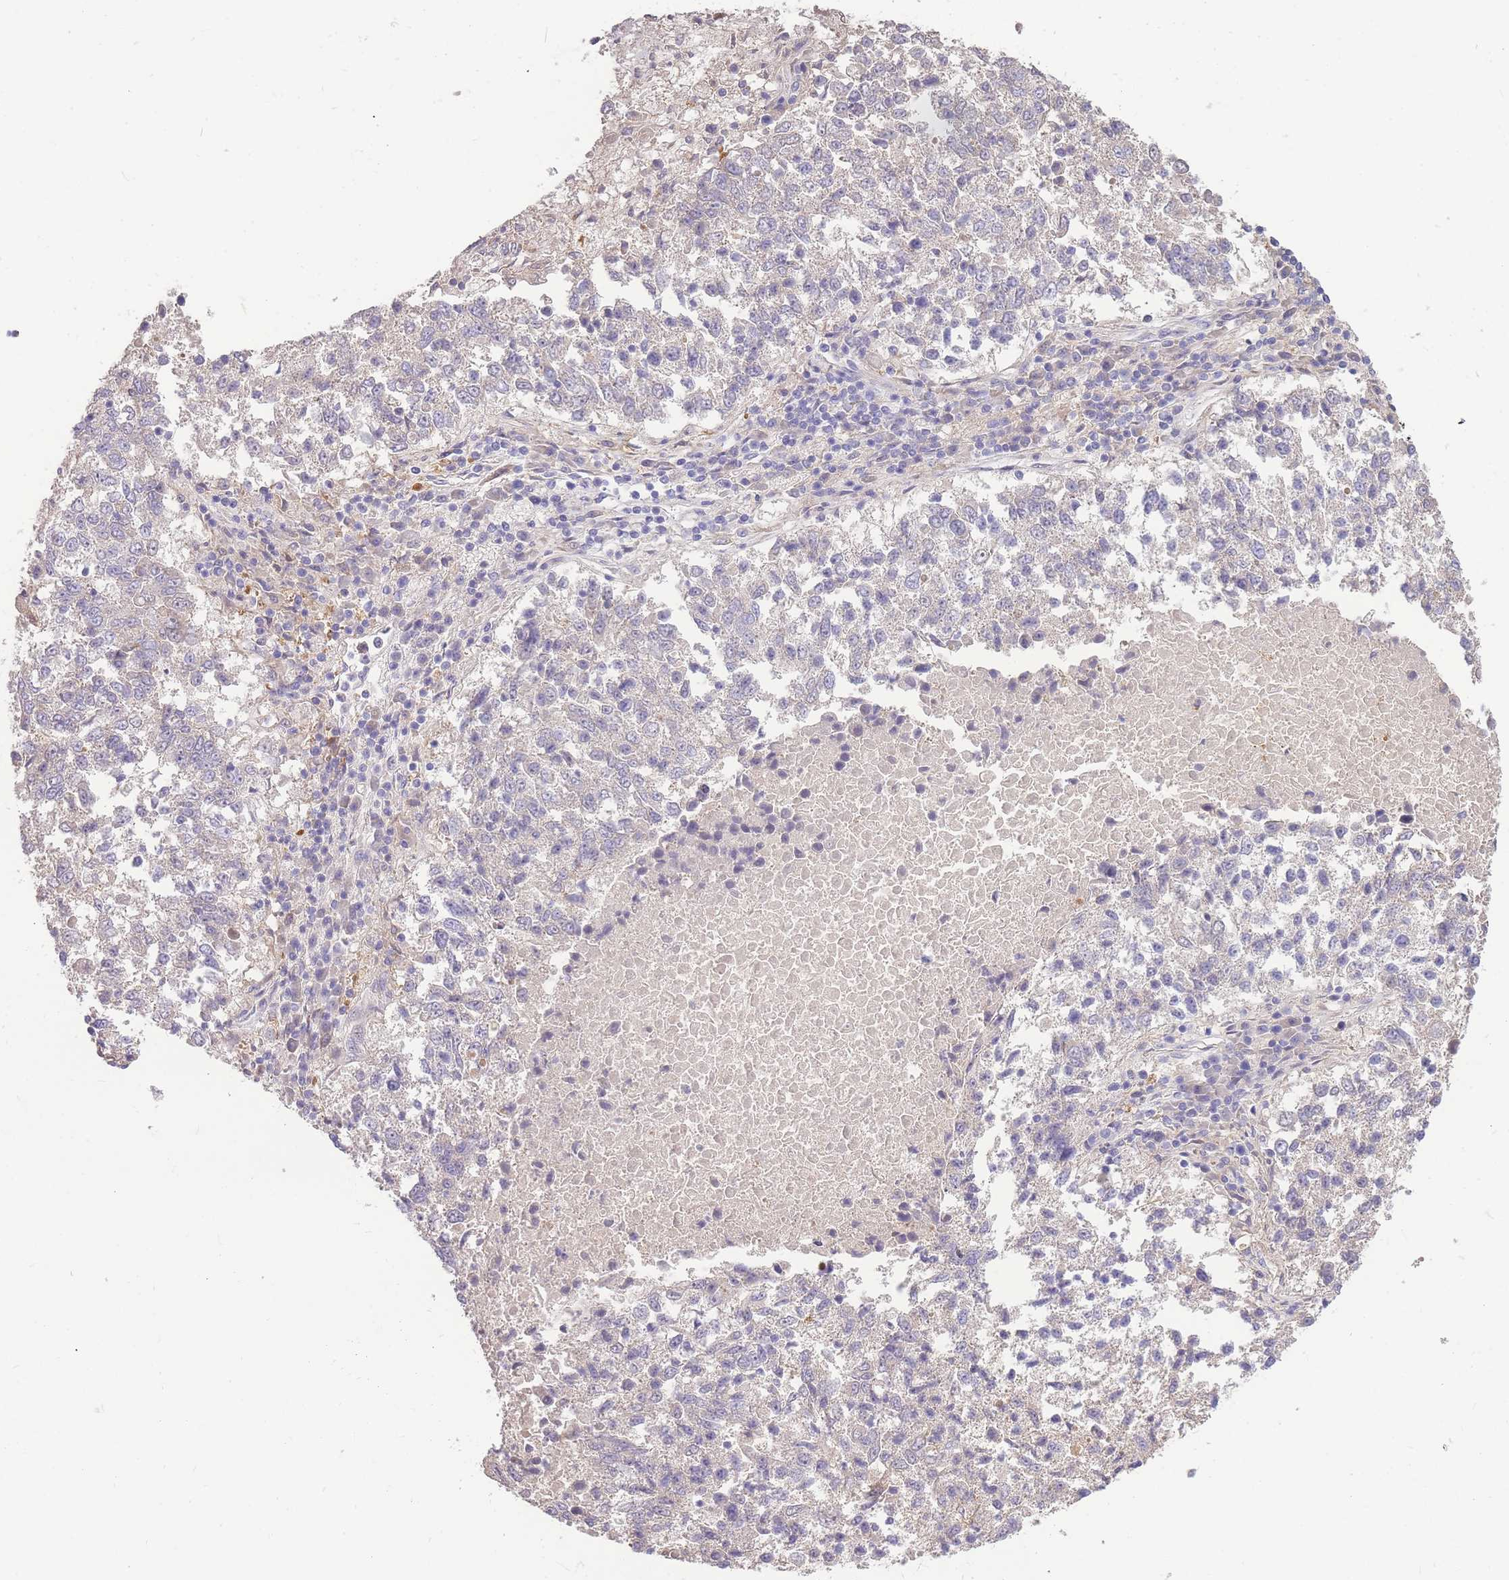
{"staining": {"intensity": "negative", "quantity": "none", "location": "none"}, "tissue": "lung cancer", "cell_type": "Tumor cells", "image_type": "cancer", "snomed": [{"axis": "morphology", "description": "Squamous cell carcinoma, NOS"}, {"axis": "topography", "description": "Lung"}], "caption": "The IHC histopathology image has no significant staining in tumor cells of lung cancer tissue.", "gene": "OR5T1", "patient": {"sex": "male", "age": 73}}